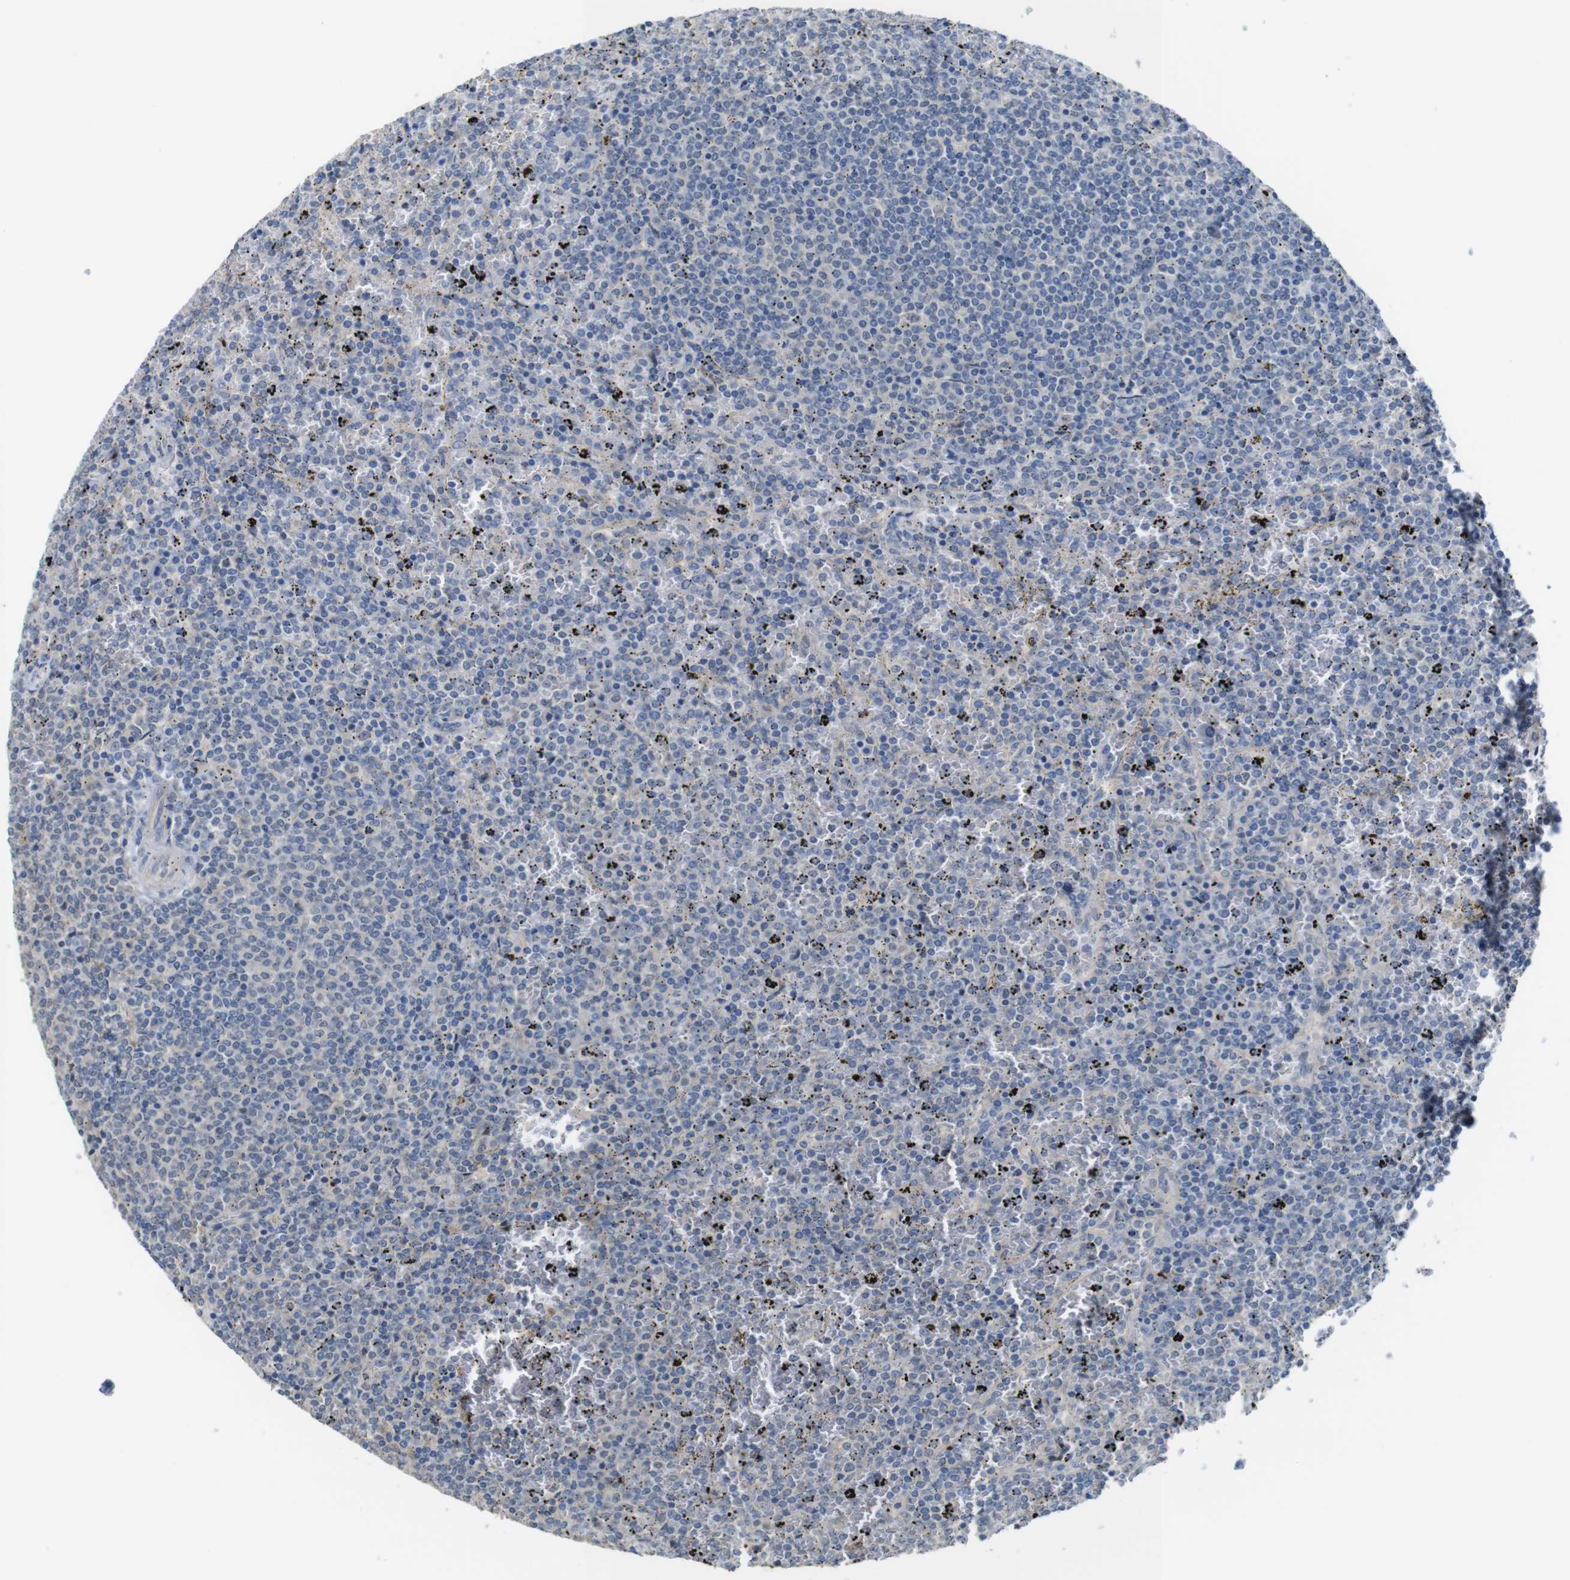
{"staining": {"intensity": "negative", "quantity": "none", "location": "none"}, "tissue": "lymphoma", "cell_type": "Tumor cells", "image_type": "cancer", "snomed": [{"axis": "morphology", "description": "Malignant lymphoma, non-Hodgkin's type, Low grade"}, {"axis": "topography", "description": "Spleen"}], "caption": "Protein analysis of lymphoma displays no significant positivity in tumor cells.", "gene": "CDC34", "patient": {"sex": "female", "age": 77}}